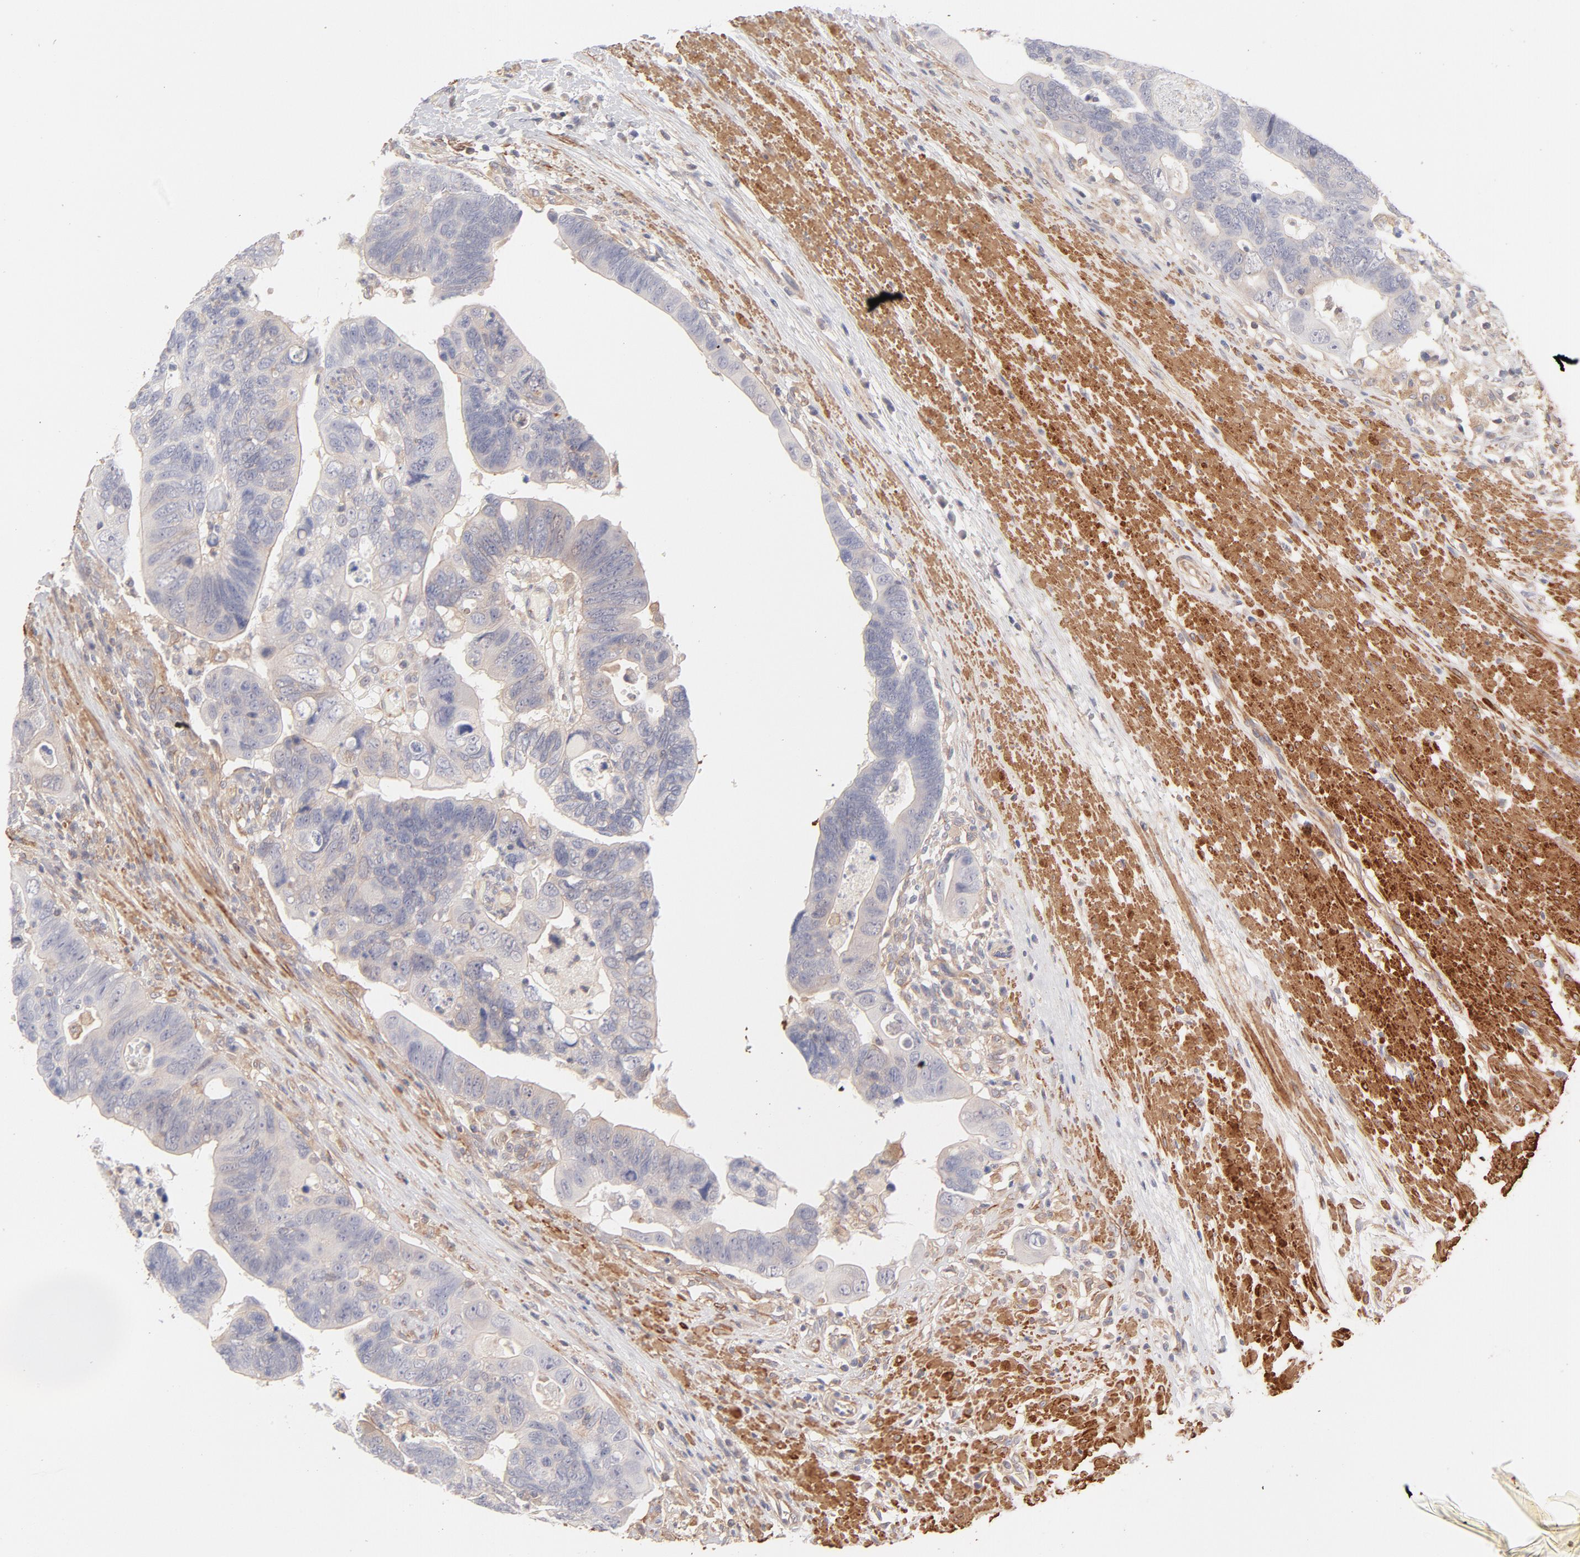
{"staining": {"intensity": "negative", "quantity": "none", "location": "none"}, "tissue": "colorectal cancer", "cell_type": "Tumor cells", "image_type": "cancer", "snomed": [{"axis": "morphology", "description": "Adenocarcinoma, NOS"}, {"axis": "topography", "description": "Rectum"}], "caption": "Tumor cells show no significant protein staining in colorectal cancer (adenocarcinoma).", "gene": "LDLRAP1", "patient": {"sex": "male", "age": 53}}